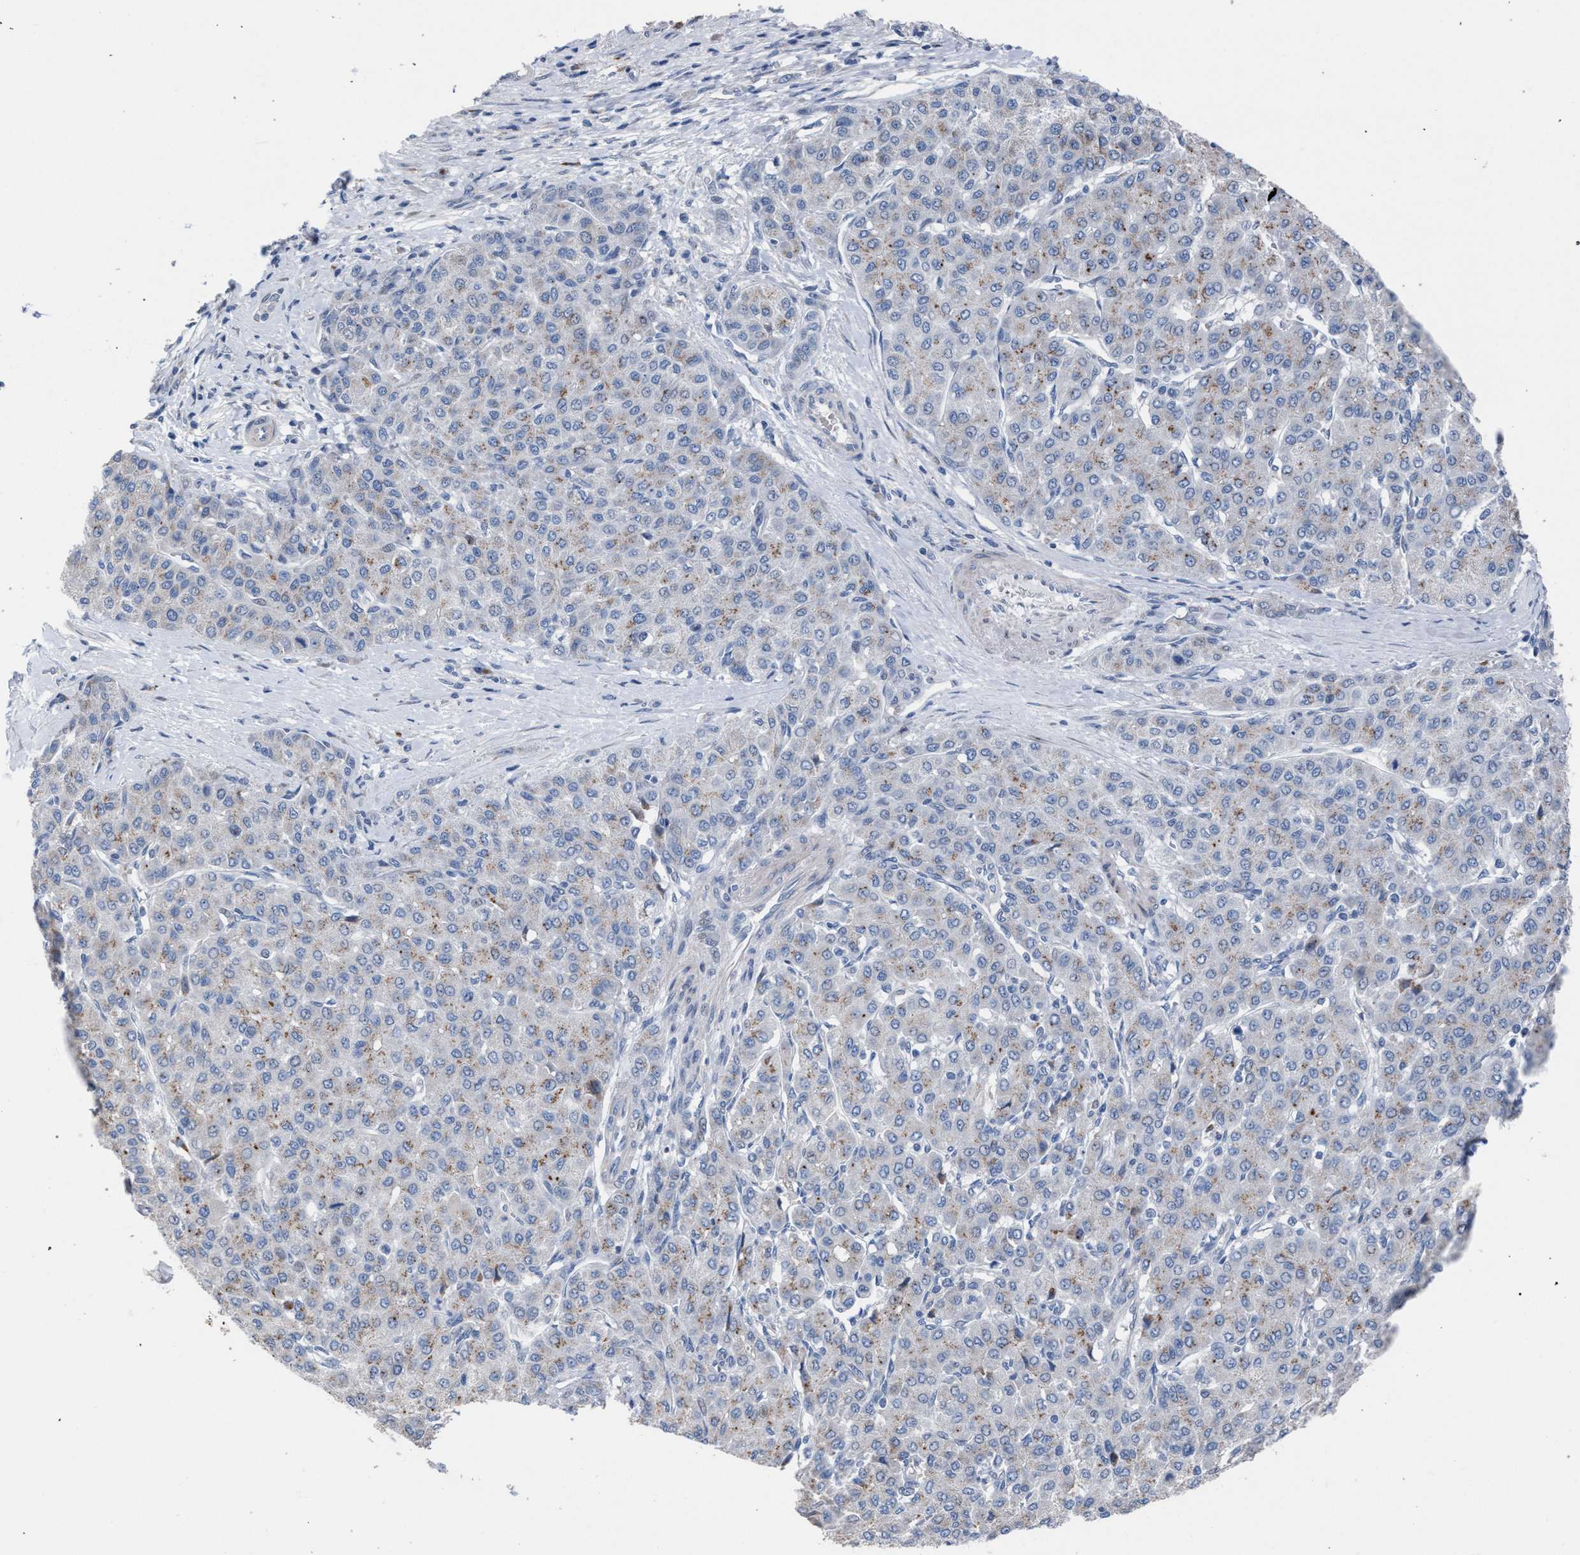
{"staining": {"intensity": "weak", "quantity": "25%-75%", "location": "cytoplasmic/membranous"}, "tissue": "liver cancer", "cell_type": "Tumor cells", "image_type": "cancer", "snomed": [{"axis": "morphology", "description": "Carcinoma, Hepatocellular, NOS"}, {"axis": "topography", "description": "Liver"}], "caption": "This histopathology image exhibits IHC staining of human liver hepatocellular carcinoma, with low weak cytoplasmic/membranous positivity in about 25%-75% of tumor cells.", "gene": "RNF135", "patient": {"sex": "male", "age": 65}}